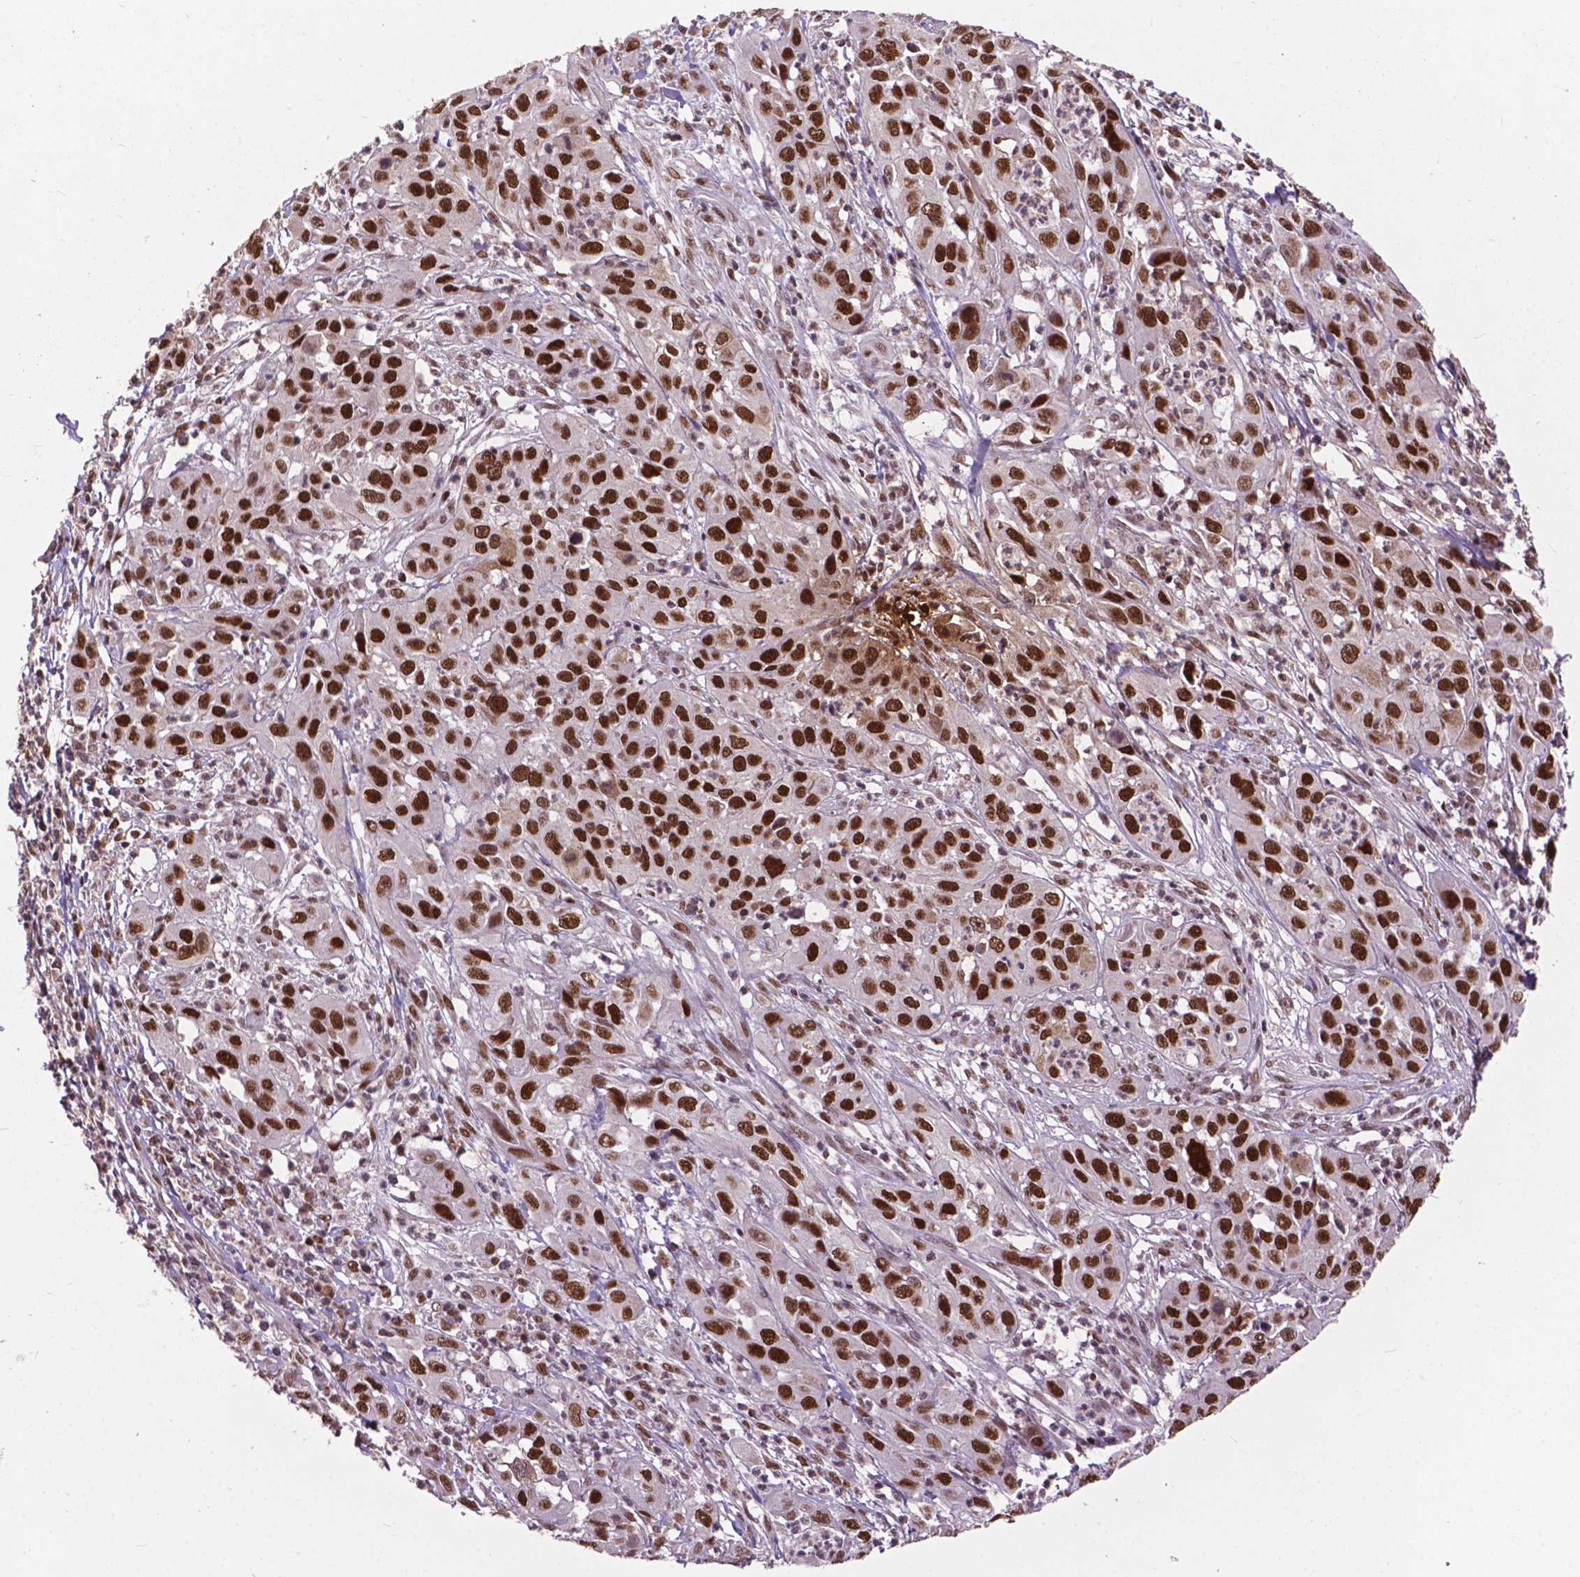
{"staining": {"intensity": "strong", "quantity": ">75%", "location": "nuclear"}, "tissue": "cervical cancer", "cell_type": "Tumor cells", "image_type": "cancer", "snomed": [{"axis": "morphology", "description": "Squamous cell carcinoma, NOS"}, {"axis": "topography", "description": "Cervix"}], "caption": "The micrograph demonstrates immunohistochemical staining of cervical cancer. There is strong nuclear expression is seen in approximately >75% of tumor cells. (brown staining indicates protein expression, while blue staining denotes nuclei).", "gene": "MSH2", "patient": {"sex": "female", "age": 32}}